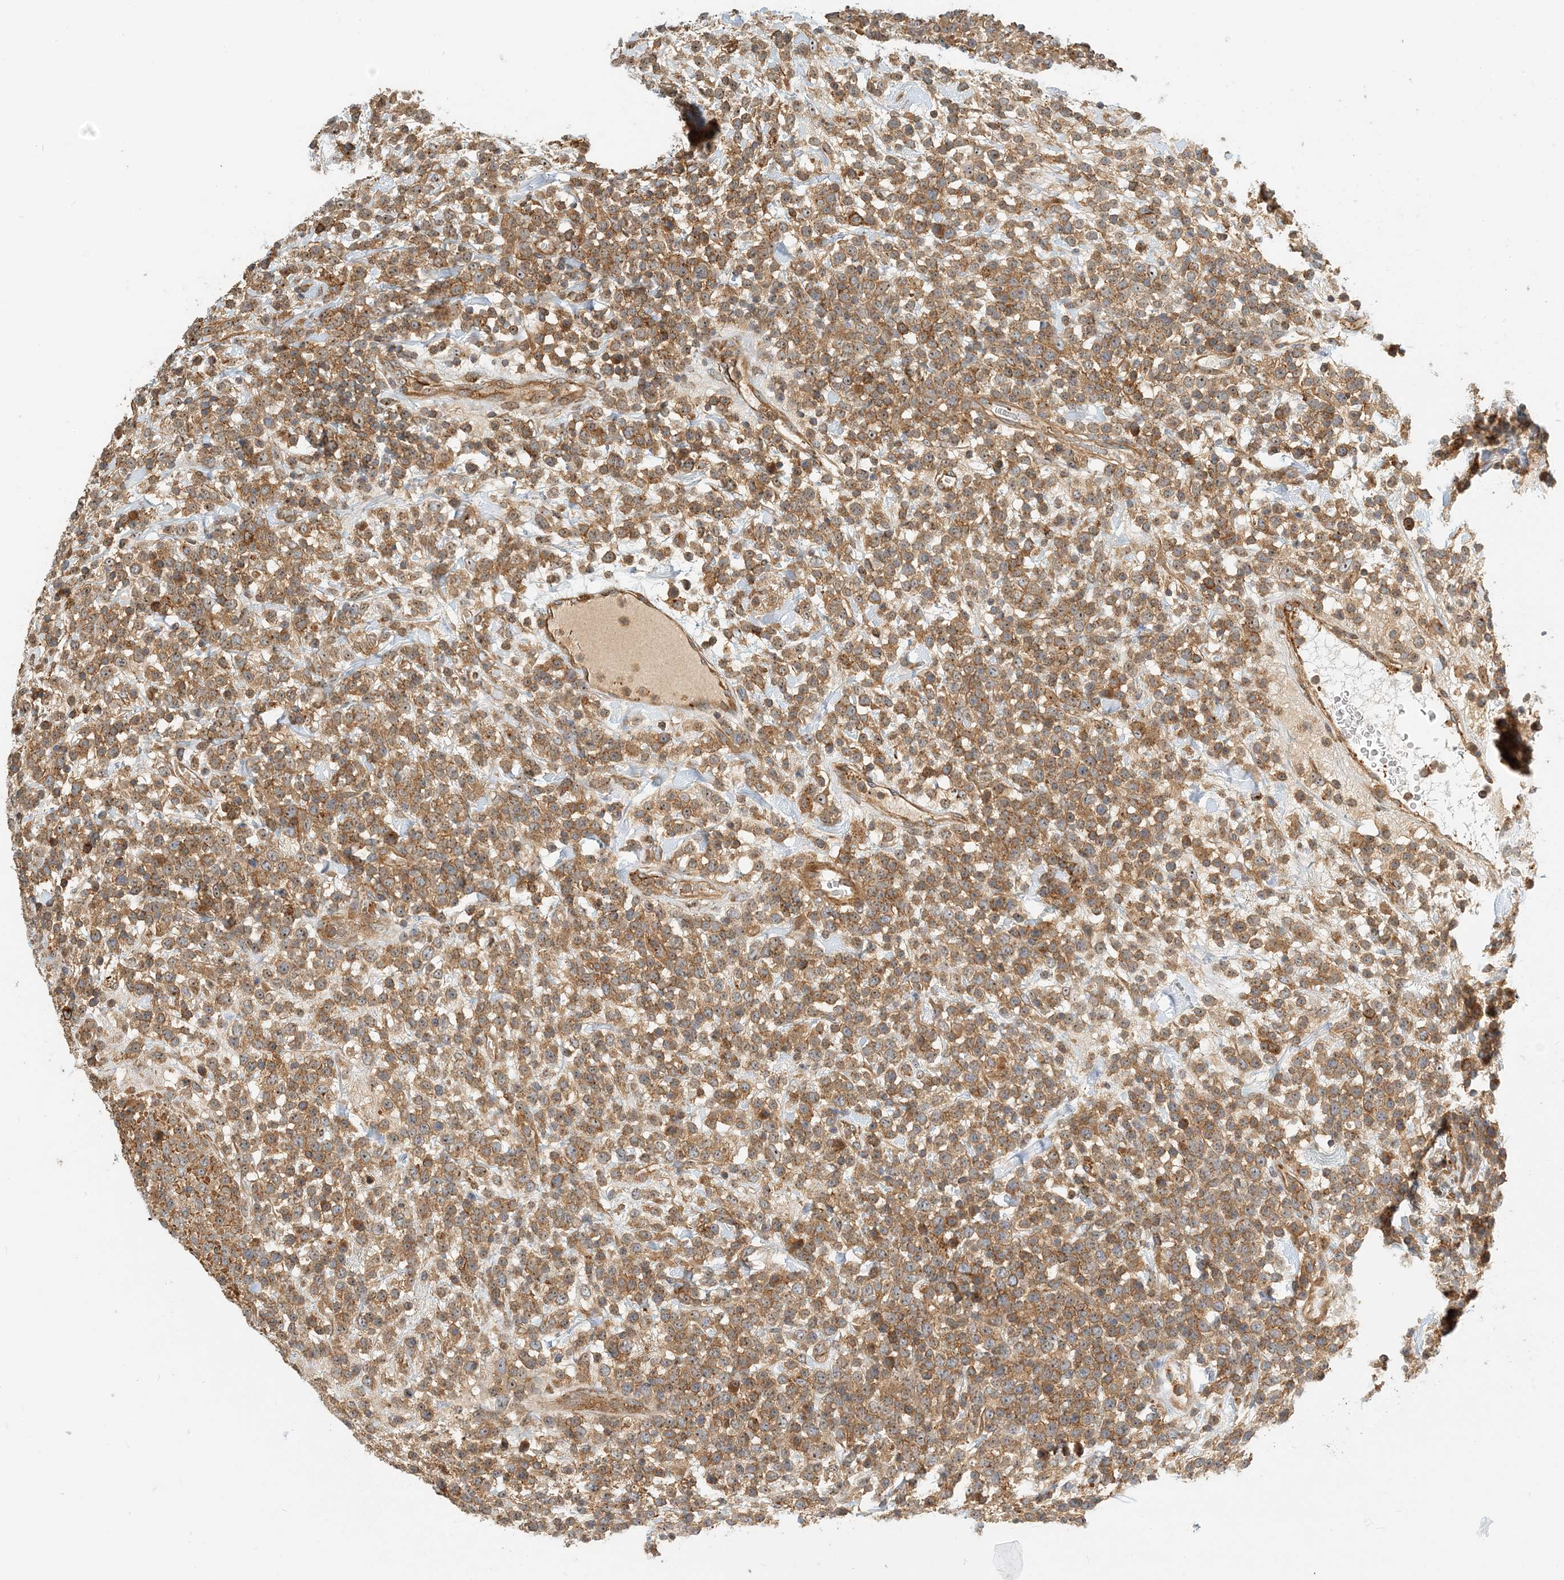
{"staining": {"intensity": "moderate", "quantity": ">75%", "location": "cytoplasmic/membranous"}, "tissue": "lymphoma", "cell_type": "Tumor cells", "image_type": "cancer", "snomed": [{"axis": "morphology", "description": "Malignant lymphoma, non-Hodgkin's type, High grade"}, {"axis": "topography", "description": "Colon"}], "caption": "Immunohistochemistry (IHC) (DAB (3,3'-diaminobenzidine)) staining of malignant lymphoma, non-Hodgkin's type (high-grade) exhibits moderate cytoplasmic/membranous protein staining in about >75% of tumor cells. (DAB (3,3'-diaminobenzidine) = brown stain, brightfield microscopy at high magnification).", "gene": "COLEC11", "patient": {"sex": "female", "age": 53}}